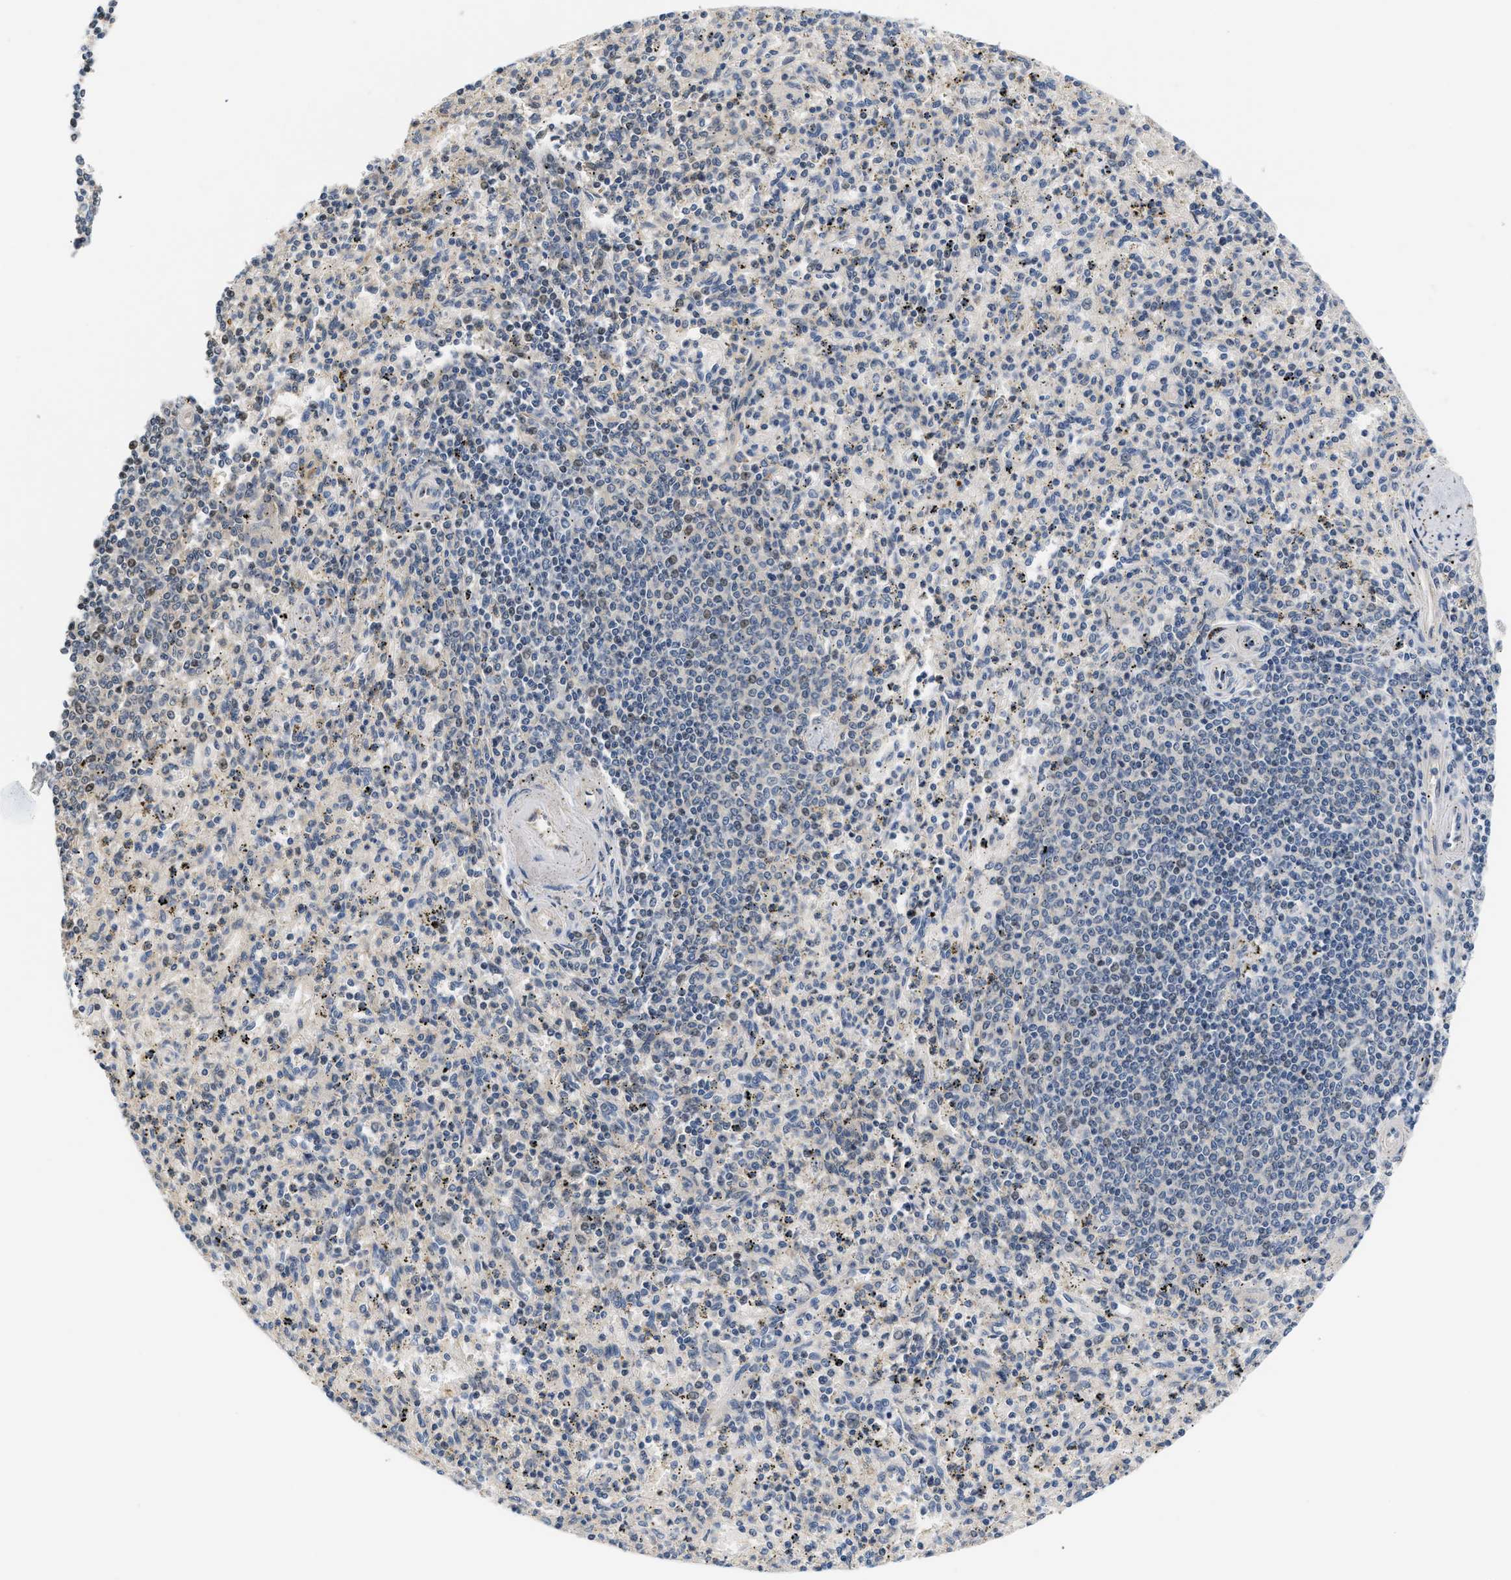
{"staining": {"intensity": "weak", "quantity": "<25%", "location": "nuclear"}, "tissue": "spleen", "cell_type": "Cells in red pulp", "image_type": "normal", "snomed": [{"axis": "morphology", "description": "Normal tissue, NOS"}, {"axis": "topography", "description": "Spleen"}], "caption": "A high-resolution histopathology image shows immunohistochemistry (IHC) staining of normal spleen, which displays no significant positivity in cells in red pulp. (Stains: DAB IHC with hematoxylin counter stain, Microscopy: brightfield microscopy at high magnification).", "gene": "TNIP2", "patient": {"sex": "male", "age": 72}}